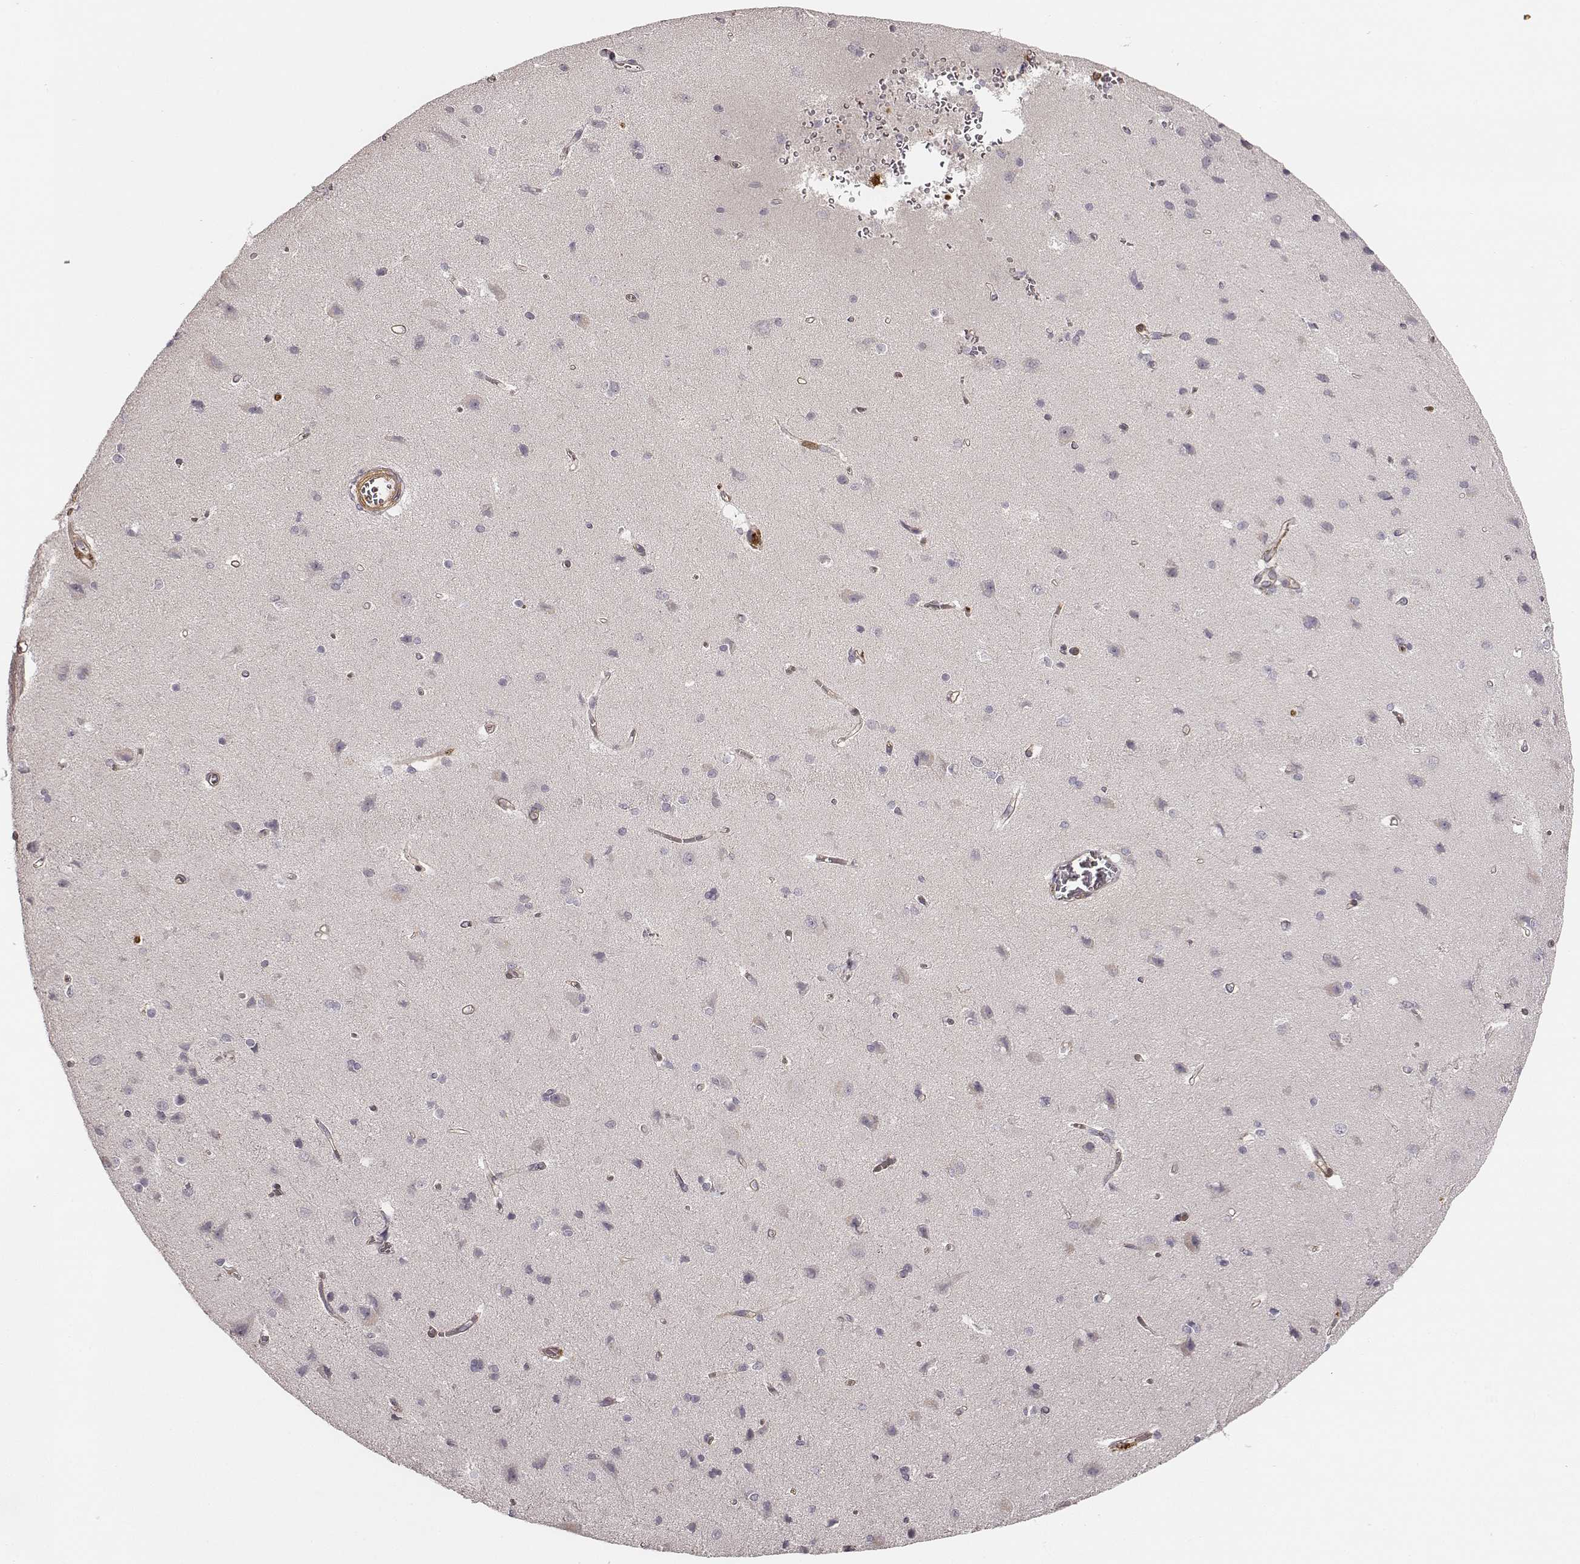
{"staining": {"intensity": "negative", "quantity": "none", "location": "none"}, "tissue": "cerebral cortex", "cell_type": "Endothelial cells", "image_type": "normal", "snomed": [{"axis": "morphology", "description": "Normal tissue, NOS"}, {"axis": "topography", "description": "Cerebral cortex"}], "caption": "IHC of benign human cerebral cortex exhibits no staining in endothelial cells. Brightfield microscopy of IHC stained with DAB (brown) and hematoxylin (blue), captured at high magnification.", "gene": "ZYX", "patient": {"sex": "male", "age": 37}}